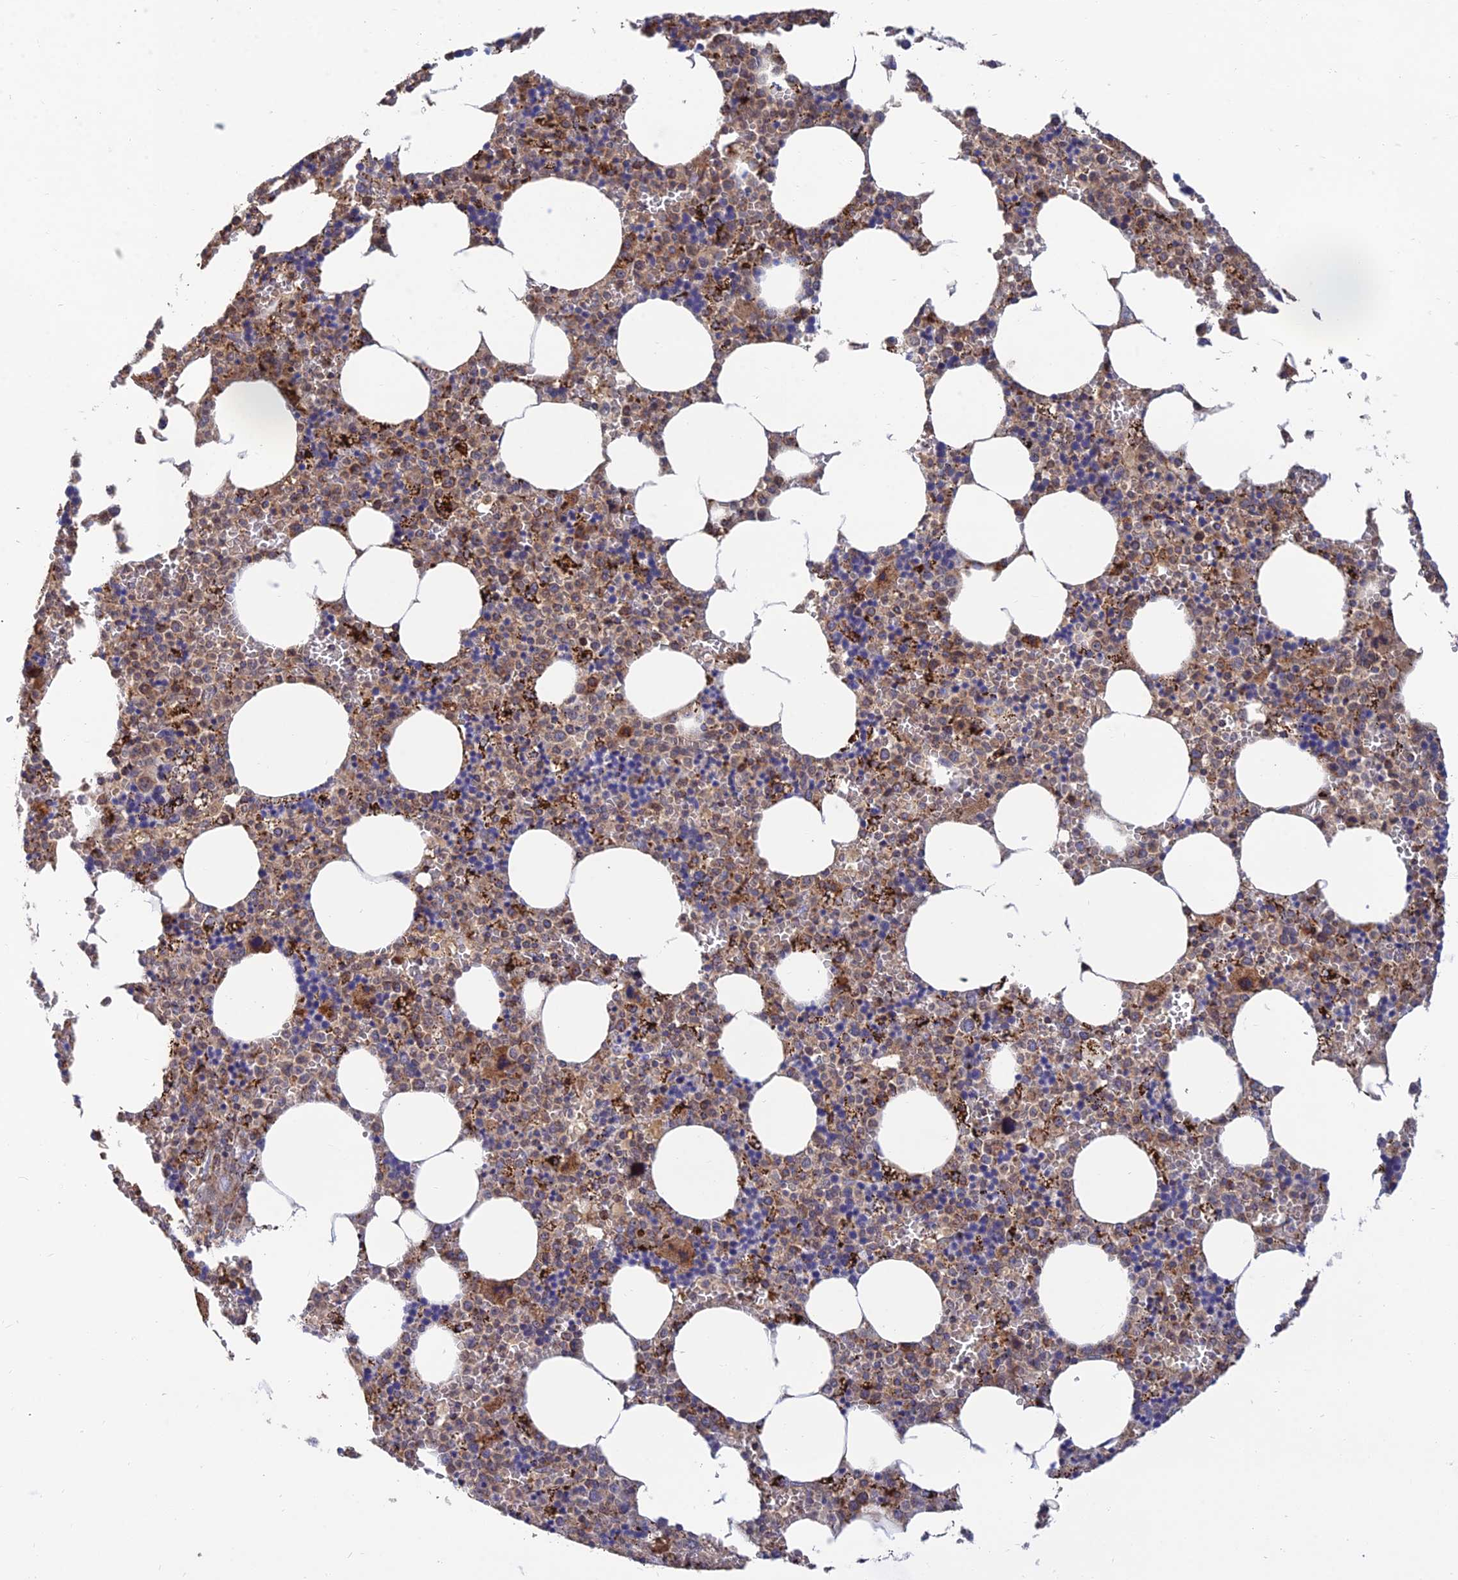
{"staining": {"intensity": "moderate", "quantity": "25%-75%", "location": "cytoplasmic/membranous"}, "tissue": "bone marrow", "cell_type": "Hematopoietic cells", "image_type": "normal", "snomed": [{"axis": "morphology", "description": "Normal tissue, NOS"}, {"axis": "topography", "description": "Bone marrow"}], "caption": "An immunohistochemistry (IHC) micrograph of normal tissue is shown. Protein staining in brown labels moderate cytoplasmic/membranous positivity in bone marrow within hematopoietic cells. Nuclei are stained in blue.", "gene": "RIC8B", "patient": {"sex": "male", "age": 70}}